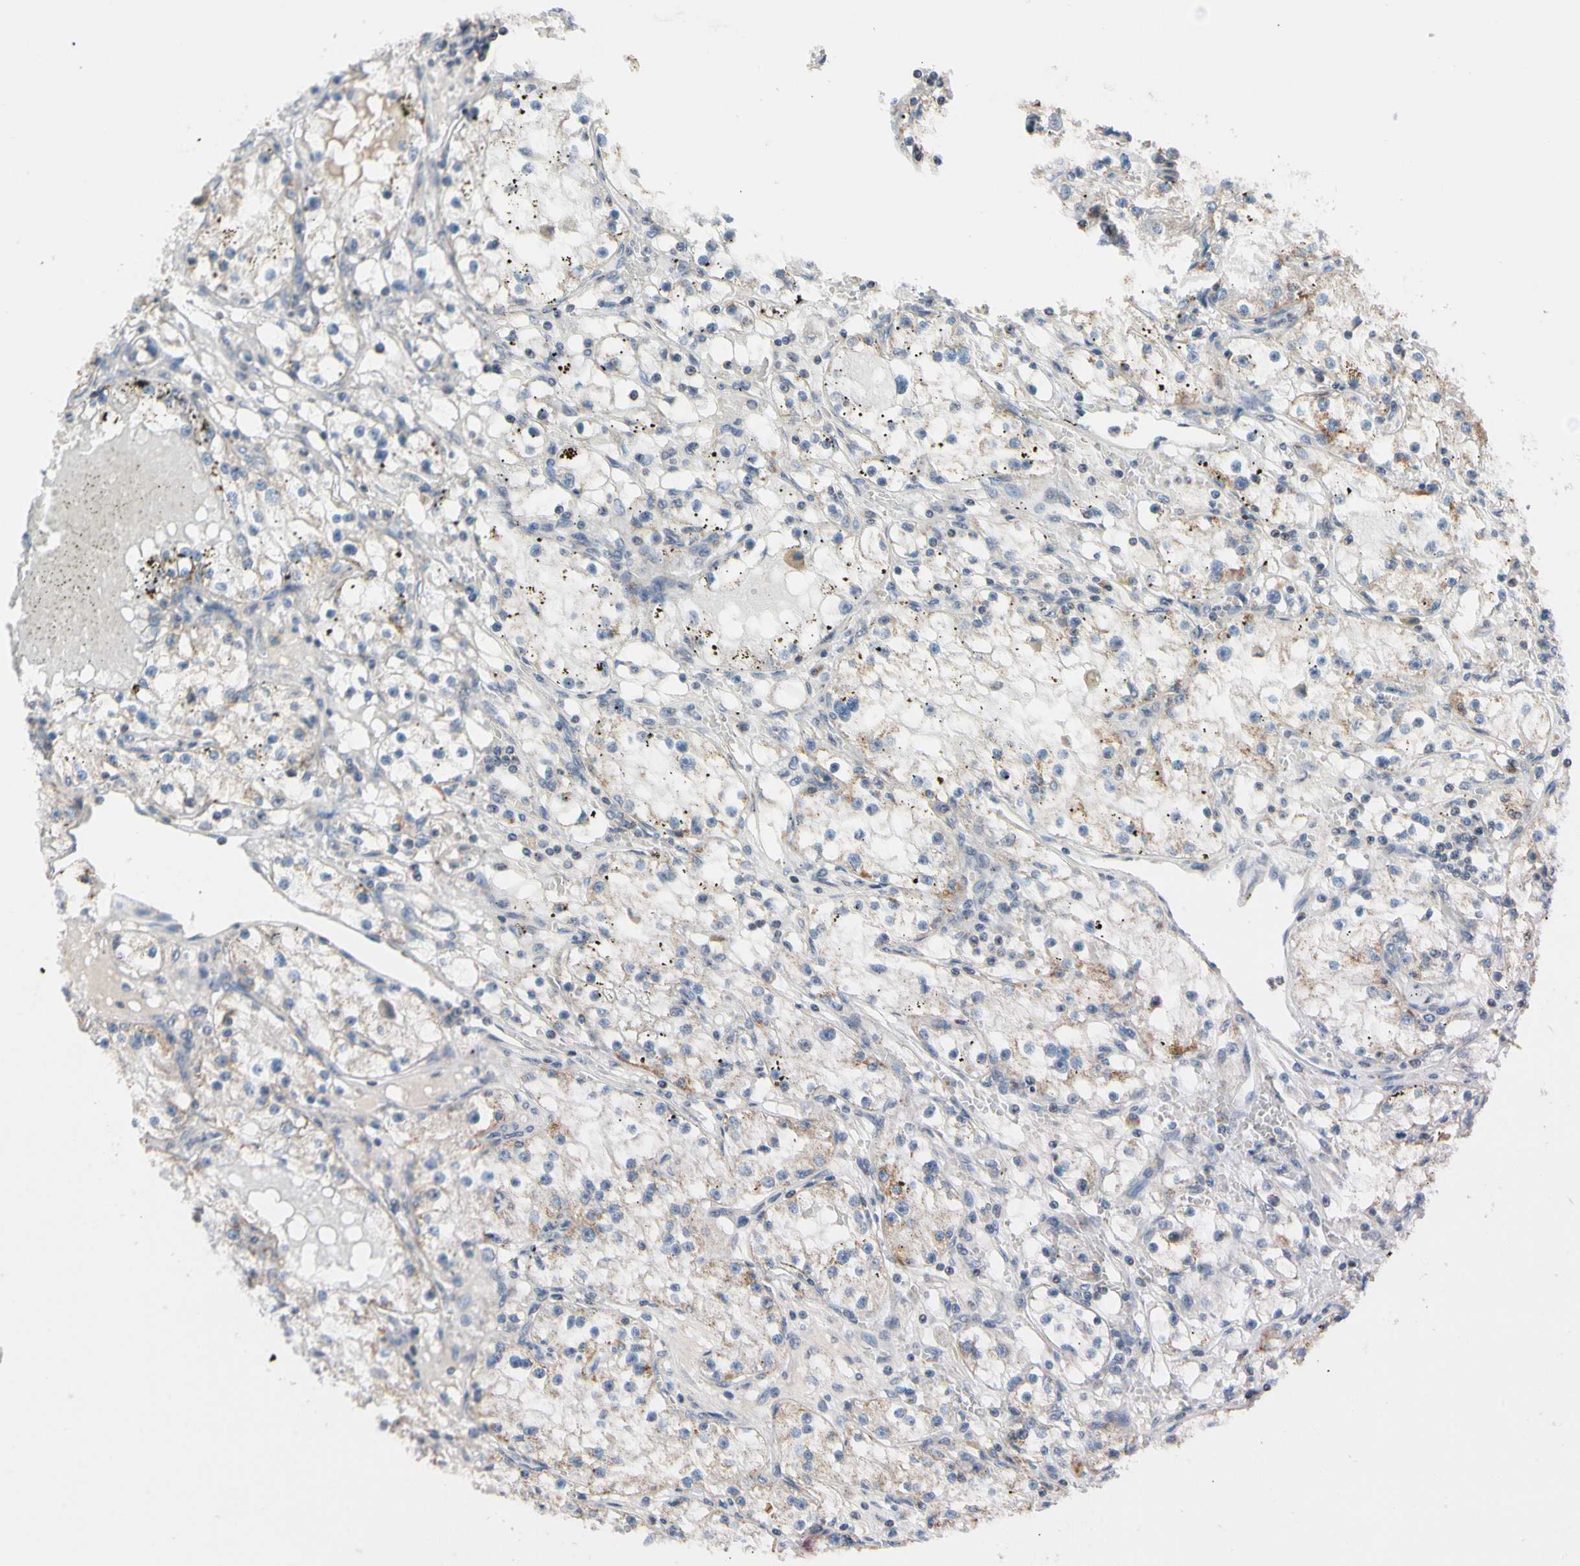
{"staining": {"intensity": "weak", "quantity": "25%-75%", "location": "cytoplasmic/membranous"}, "tissue": "renal cancer", "cell_type": "Tumor cells", "image_type": "cancer", "snomed": [{"axis": "morphology", "description": "Adenocarcinoma, NOS"}, {"axis": "topography", "description": "Kidney"}], "caption": "Weak cytoplasmic/membranous expression for a protein is present in about 25%-75% of tumor cells of renal adenocarcinoma using immunohistochemistry (IHC).", "gene": "KHDC4", "patient": {"sex": "male", "age": 56}}